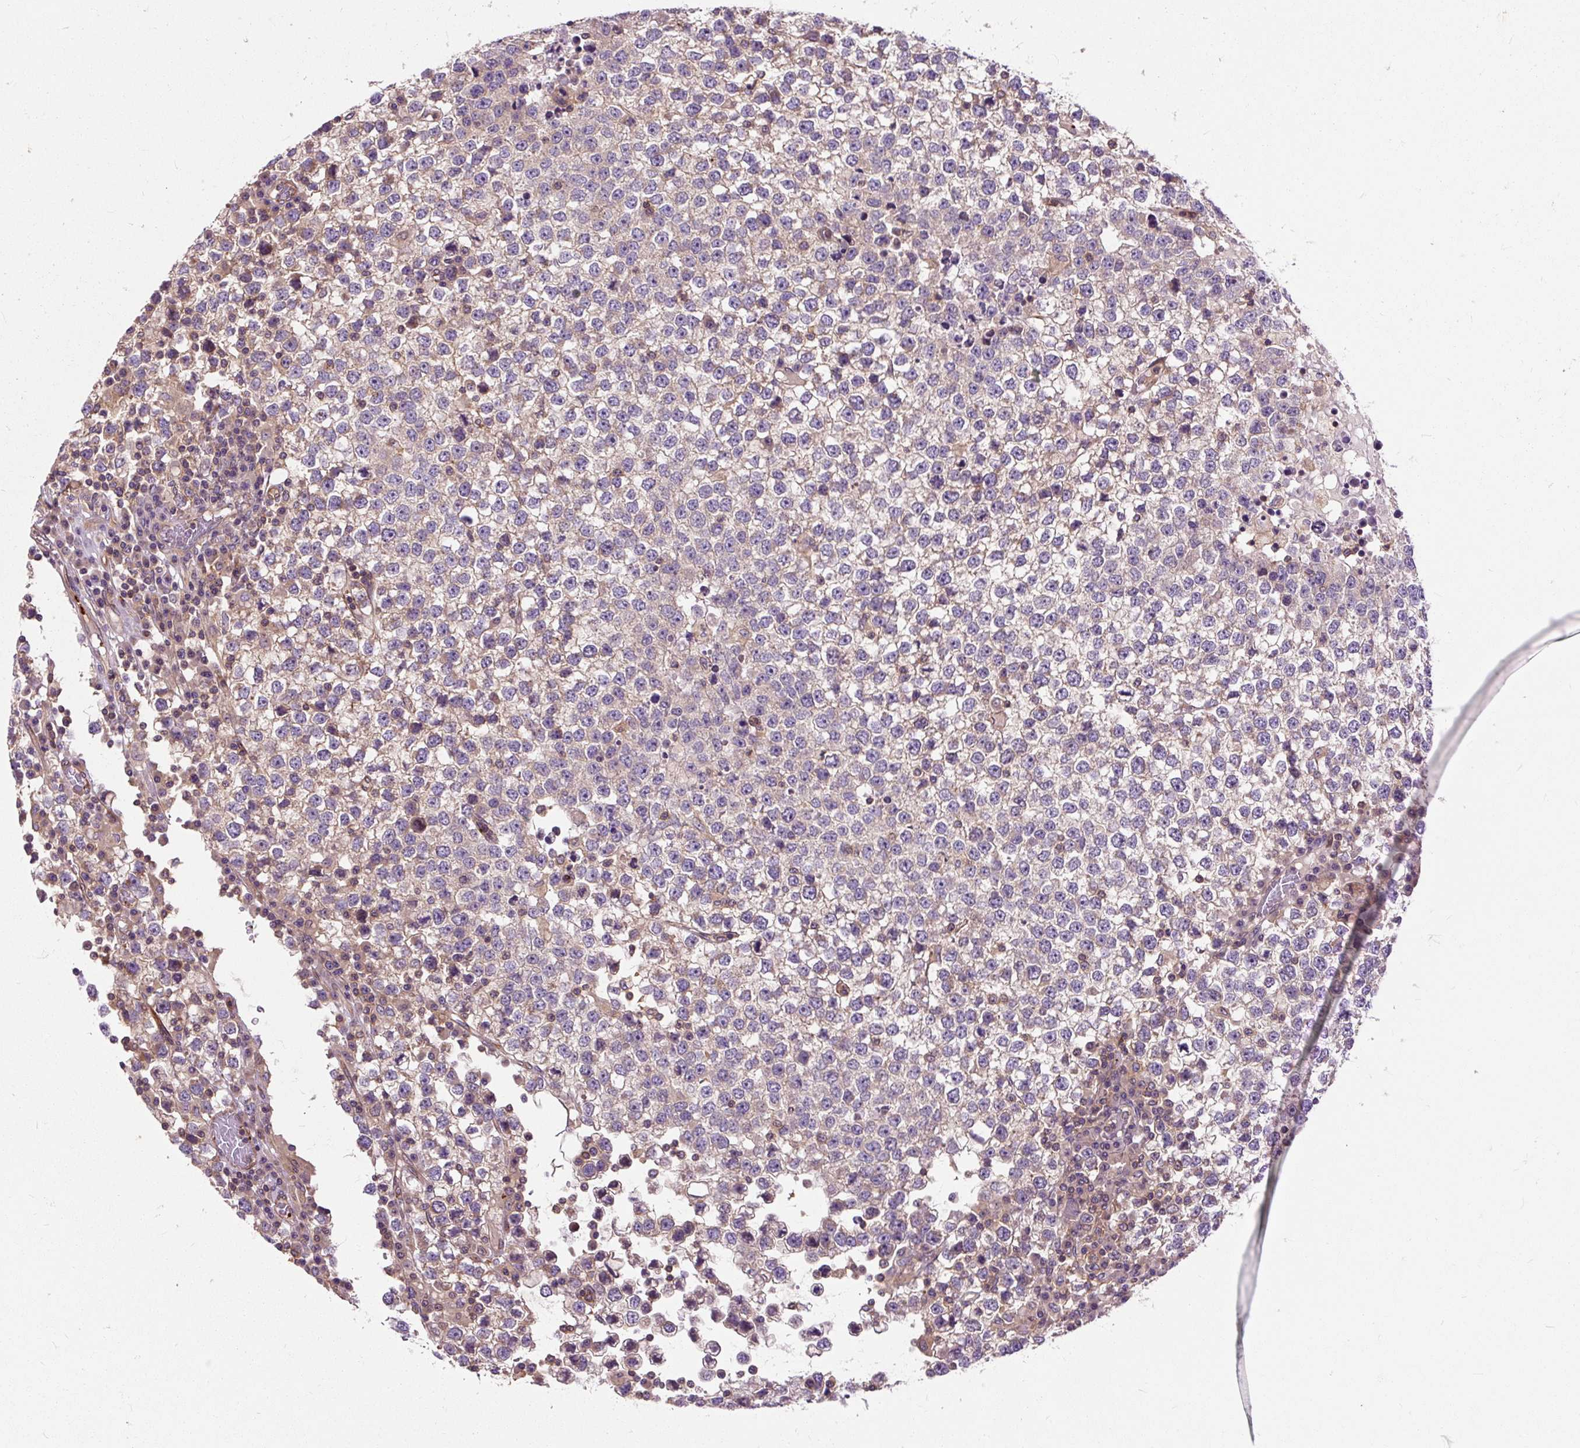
{"staining": {"intensity": "weak", "quantity": "25%-75%", "location": "cytoplasmic/membranous"}, "tissue": "testis cancer", "cell_type": "Tumor cells", "image_type": "cancer", "snomed": [{"axis": "morphology", "description": "Seminoma, NOS"}, {"axis": "topography", "description": "Testis"}], "caption": "DAB immunohistochemical staining of human testis cancer shows weak cytoplasmic/membranous protein positivity in about 25%-75% of tumor cells.", "gene": "PCDHGB3", "patient": {"sex": "male", "age": 65}}